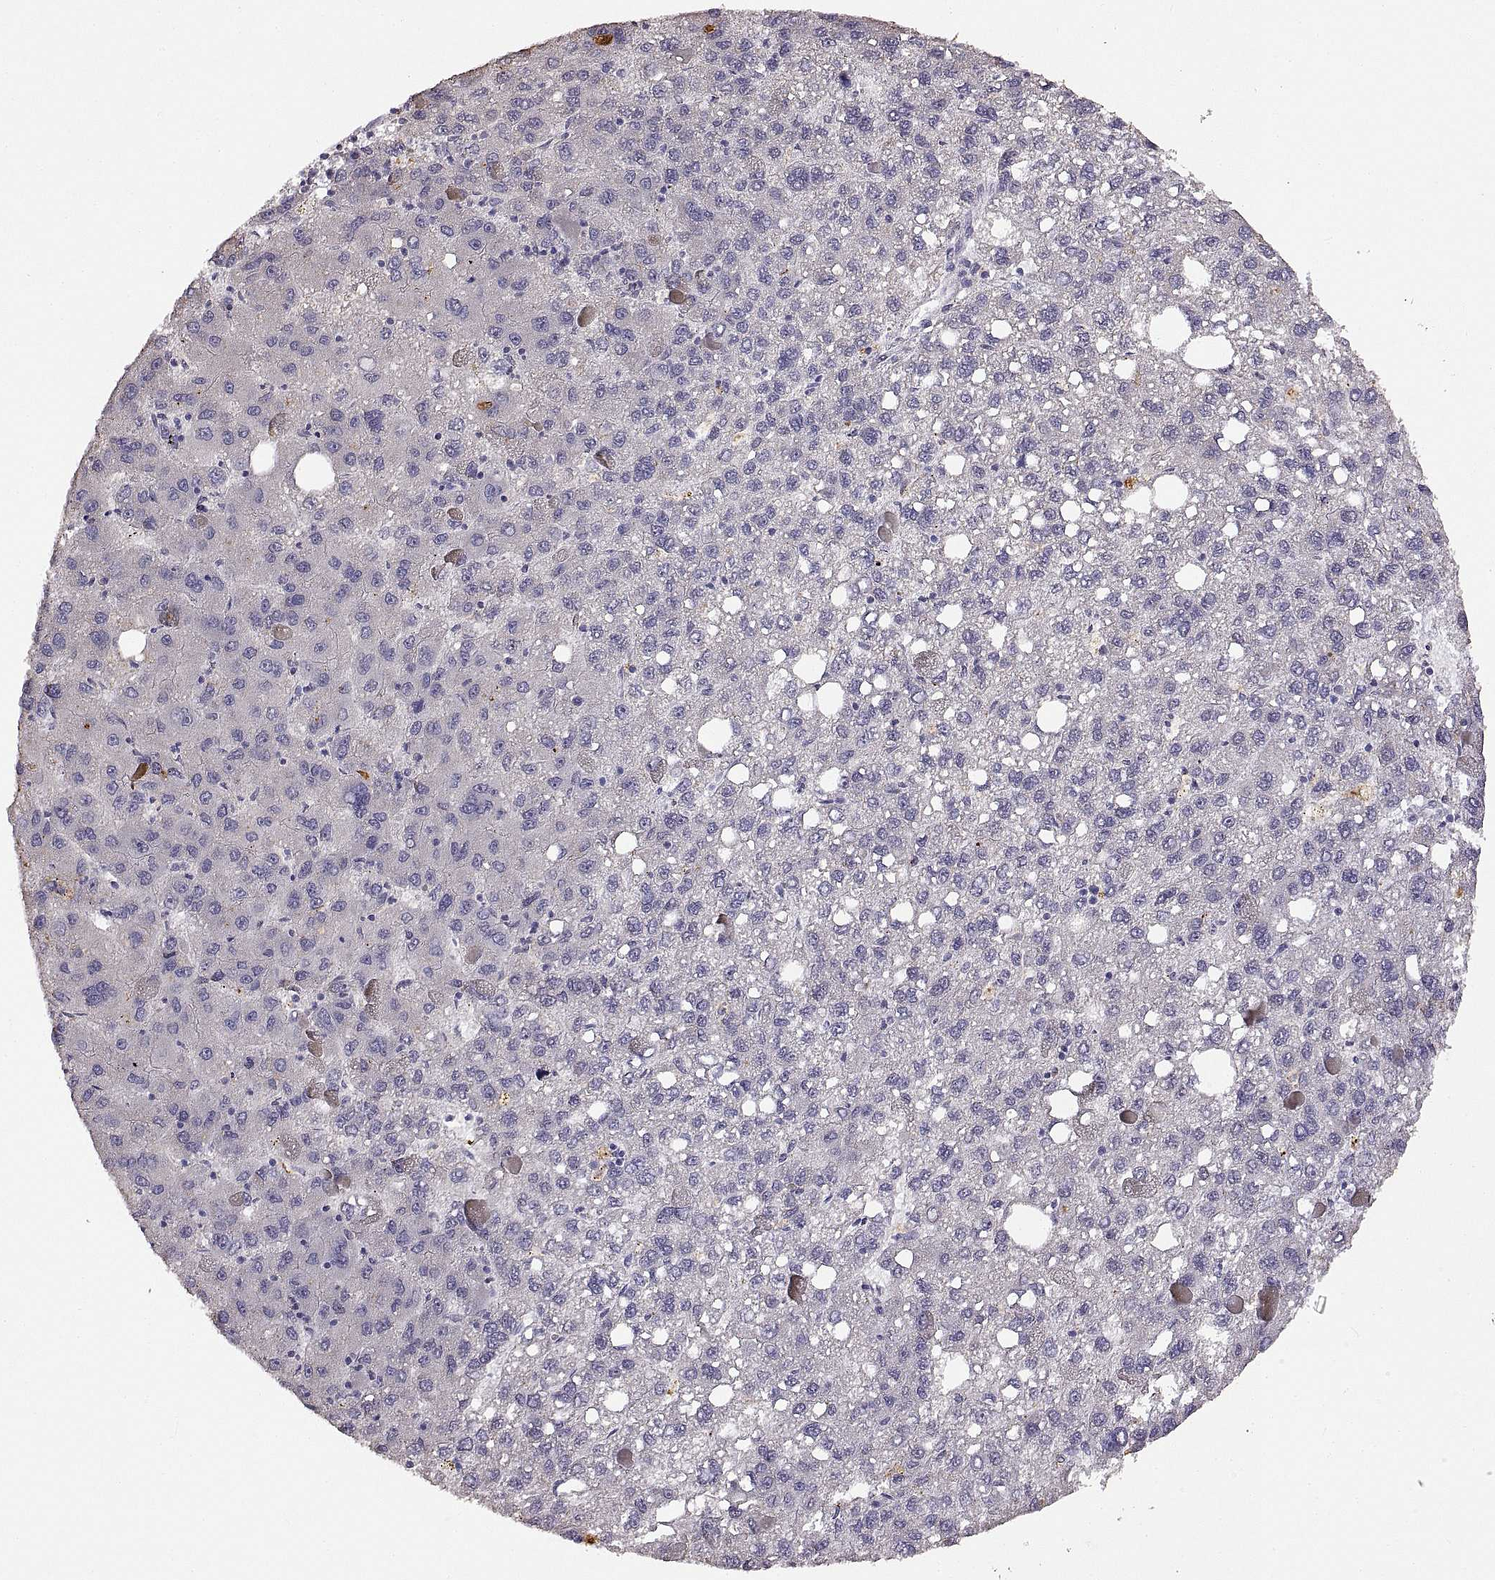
{"staining": {"intensity": "negative", "quantity": "none", "location": "none"}, "tissue": "liver cancer", "cell_type": "Tumor cells", "image_type": "cancer", "snomed": [{"axis": "morphology", "description": "Carcinoma, Hepatocellular, NOS"}, {"axis": "topography", "description": "Liver"}], "caption": "Tumor cells show no significant positivity in liver hepatocellular carcinoma.", "gene": "DEFB136", "patient": {"sex": "female", "age": 82}}